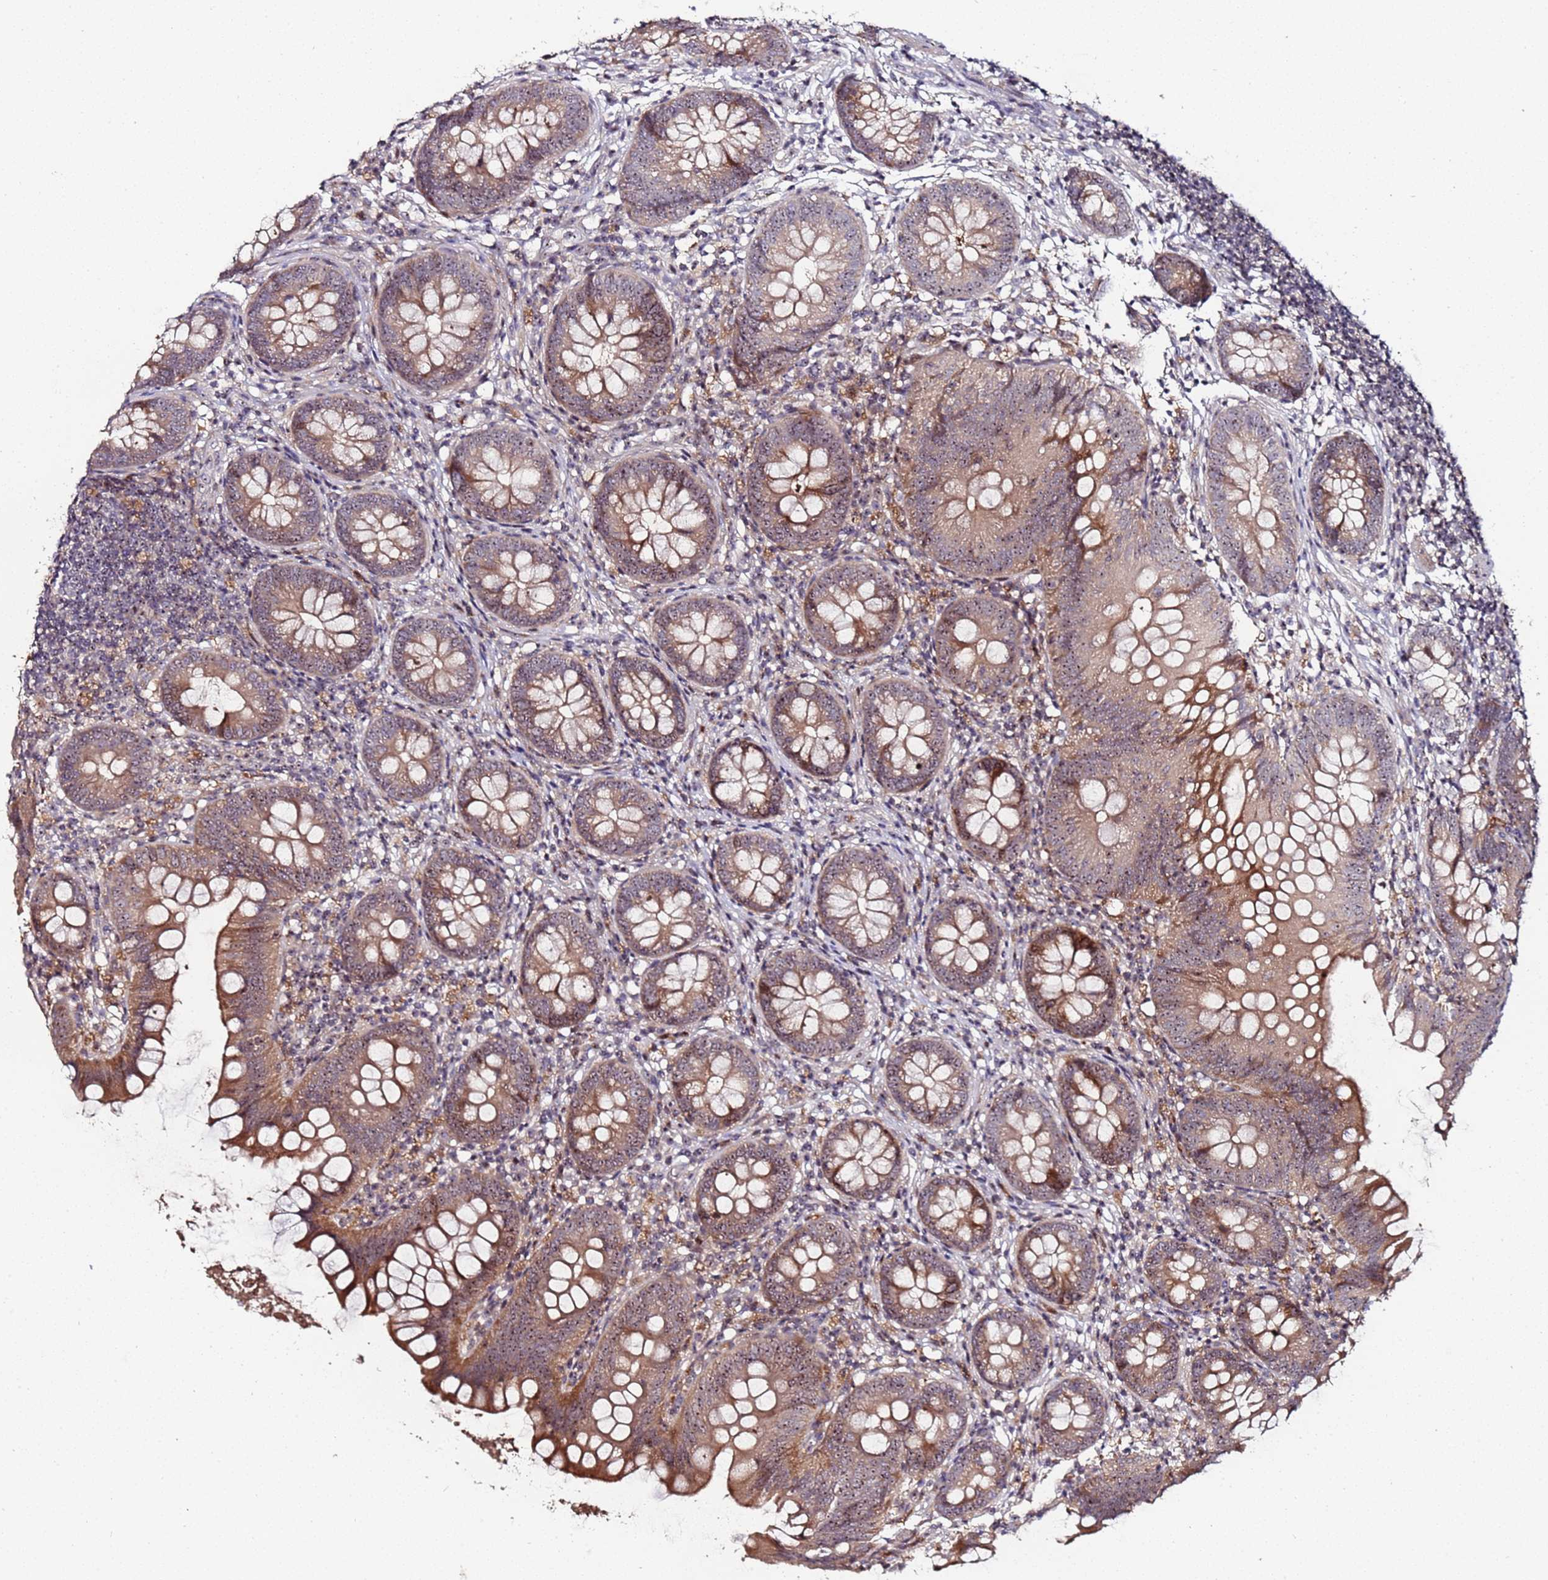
{"staining": {"intensity": "moderate", "quantity": ">75%", "location": "cytoplasmic/membranous,nuclear"}, "tissue": "appendix", "cell_type": "Glandular cells", "image_type": "normal", "snomed": [{"axis": "morphology", "description": "Normal tissue, NOS"}, {"axis": "topography", "description": "Appendix"}], "caption": "Immunohistochemistry (DAB (3,3'-diaminobenzidine)) staining of unremarkable human appendix exhibits moderate cytoplasmic/membranous,nuclear protein staining in about >75% of glandular cells. (Stains: DAB (3,3'-diaminobenzidine) in brown, nuclei in blue, Microscopy: brightfield microscopy at high magnification).", "gene": "KRI1", "patient": {"sex": "female", "age": 62}}